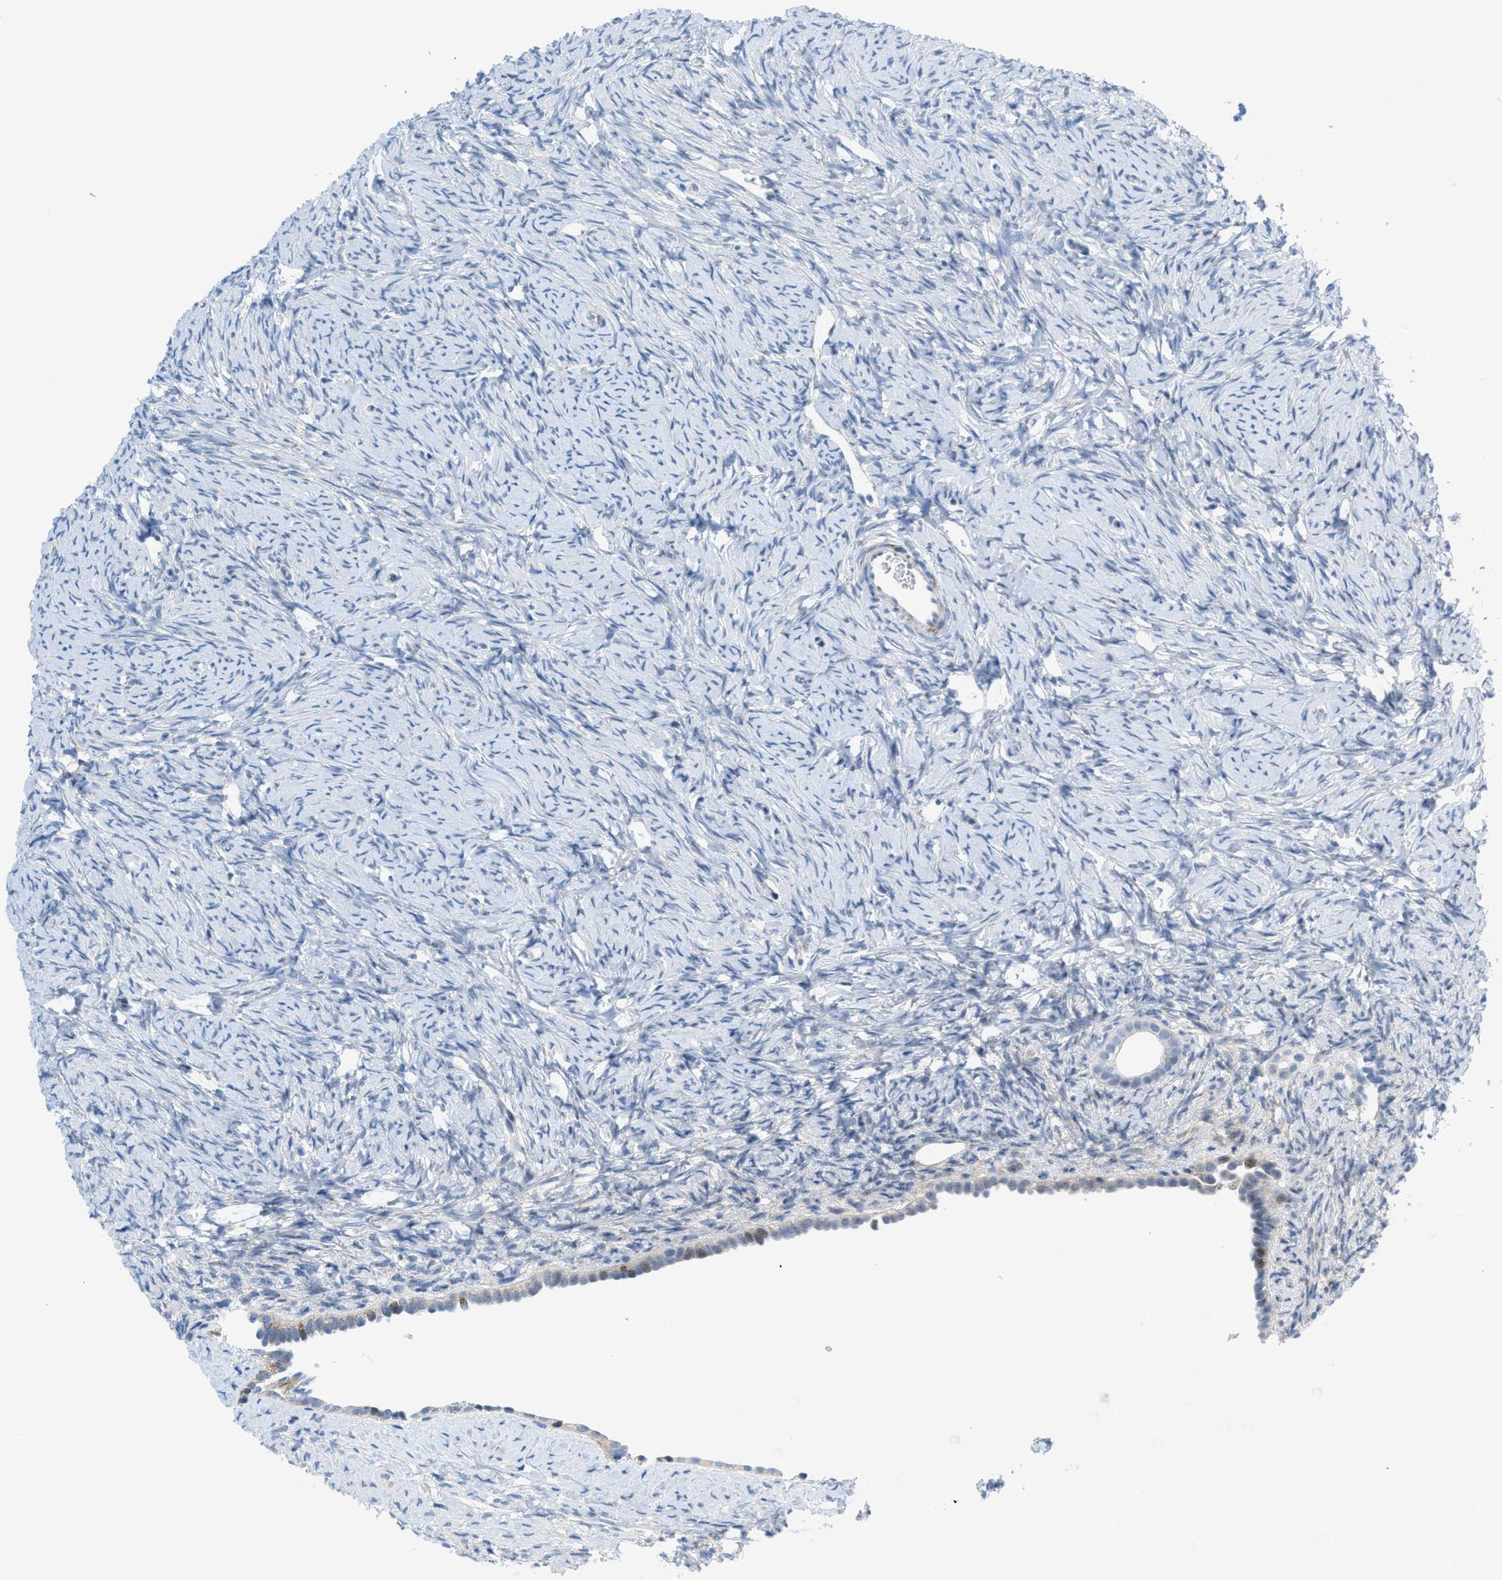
{"staining": {"intensity": "negative", "quantity": "none", "location": "none"}, "tissue": "ovary", "cell_type": "Ovarian stroma cells", "image_type": "normal", "snomed": [{"axis": "morphology", "description": "Normal tissue, NOS"}, {"axis": "topography", "description": "Ovary"}], "caption": "IHC histopathology image of unremarkable human ovary stained for a protein (brown), which reveals no staining in ovarian stroma cells.", "gene": "RBBP9", "patient": {"sex": "female", "age": 33}}